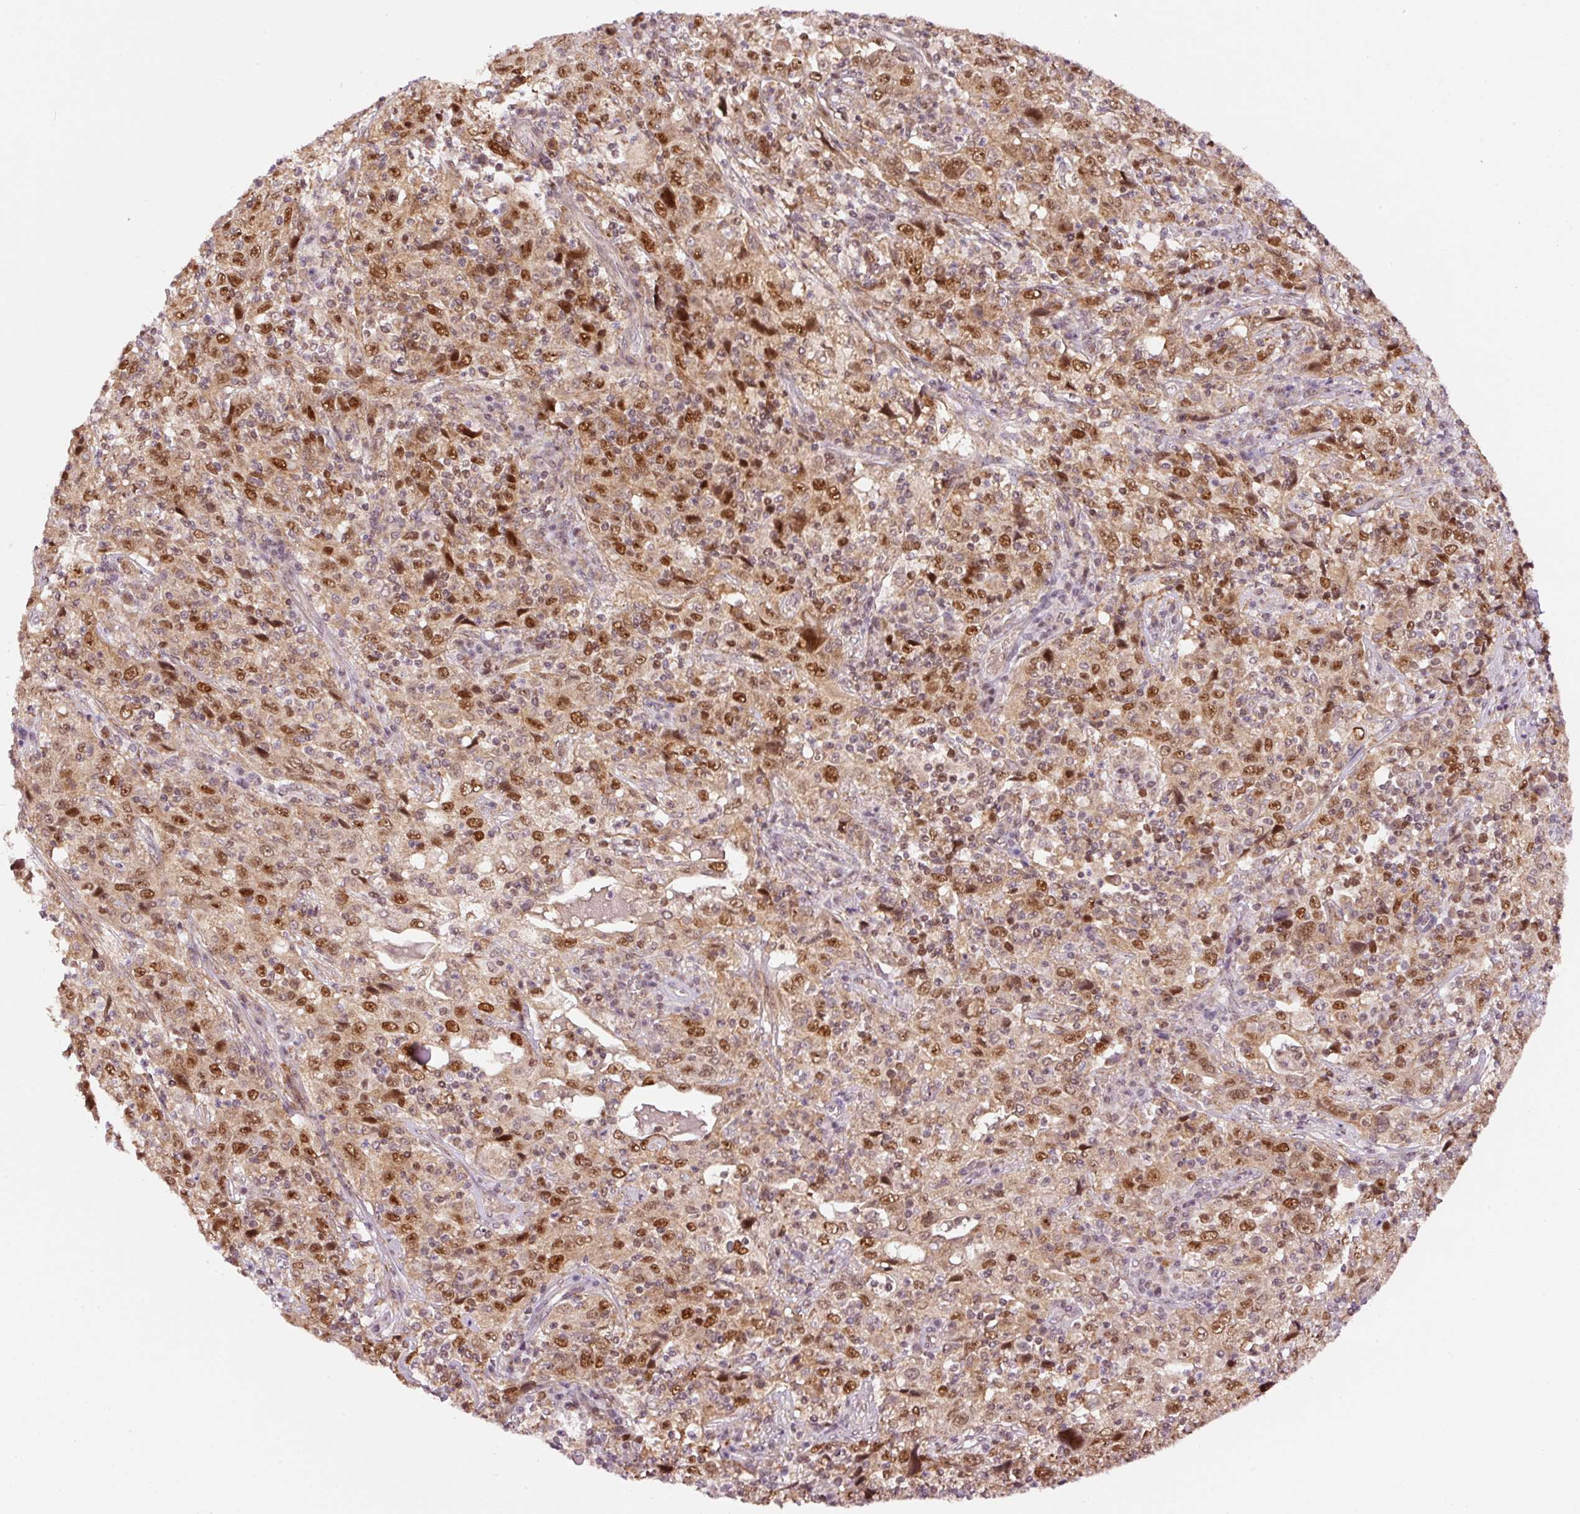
{"staining": {"intensity": "moderate", "quantity": ">75%", "location": "nuclear"}, "tissue": "cervical cancer", "cell_type": "Tumor cells", "image_type": "cancer", "snomed": [{"axis": "morphology", "description": "Squamous cell carcinoma, NOS"}, {"axis": "topography", "description": "Cervix"}], "caption": "Tumor cells display medium levels of moderate nuclear expression in approximately >75% of cells in human cervical squamous cell carcinoma.", "gene": "RFC4", "patient": {"sex": "female", "age": 46}}